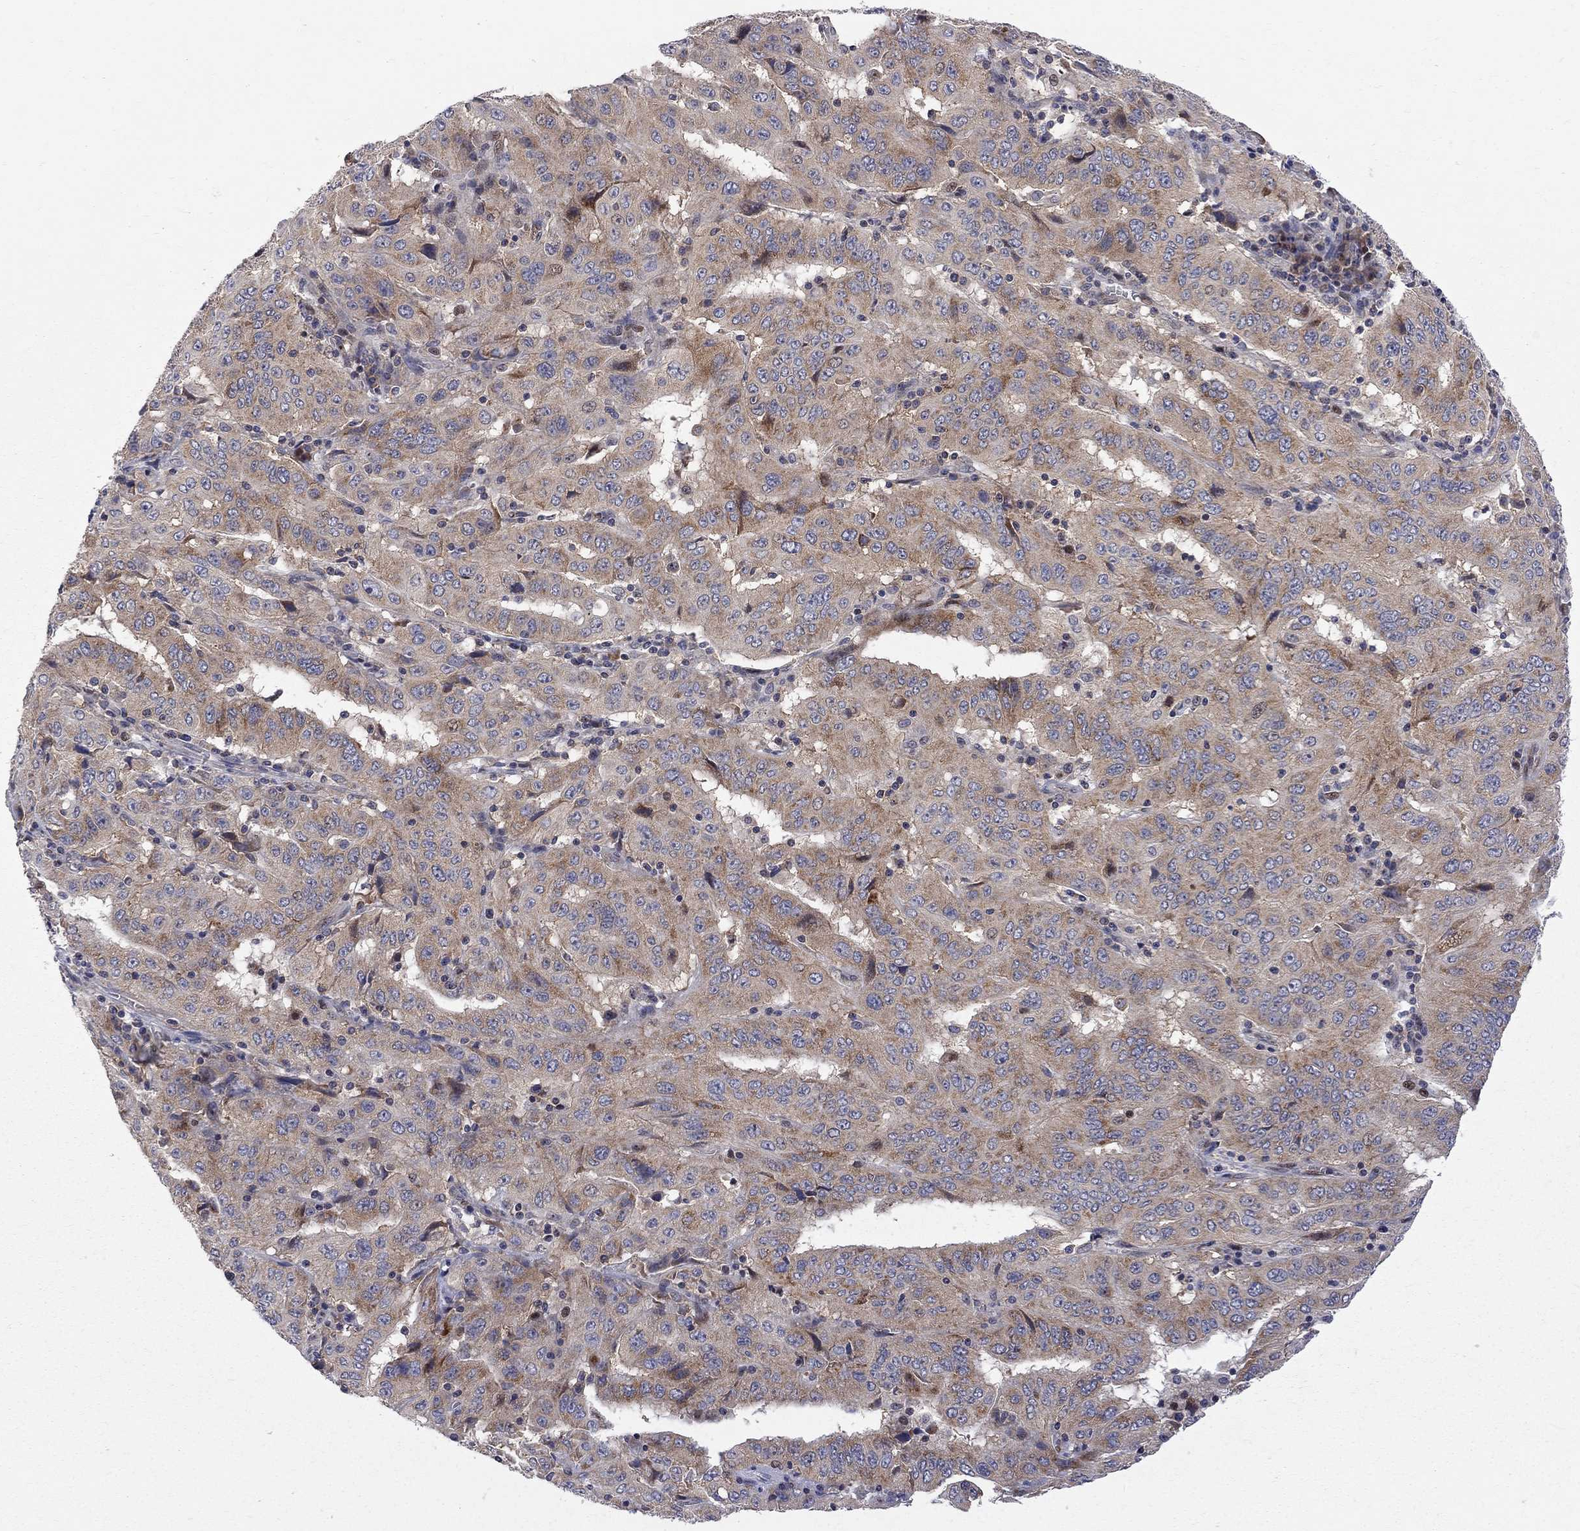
{"staining": {"intensity": "moderate", "quantity": "25%-75%", "location": "cytoplasmic/membranous"}, "tissue": "pancreatic cancer", "cell_type": "Tumor cells", "image_type": "cancer", "snomed": [{"axis": "morphology", "description": "Adenocarcinoma, NOS"}, {"axis": "topography", "description": "Pancreas"}], "caption": "Immunohistochemical staining of pancreatic adenocarcinoma displays medium levels of moderate cytoplasmic/membranous protein expression in about 25%-75% of tumor cells.", "gene": "CNOT11", "patient": {"sex": "male", "age": 63}}